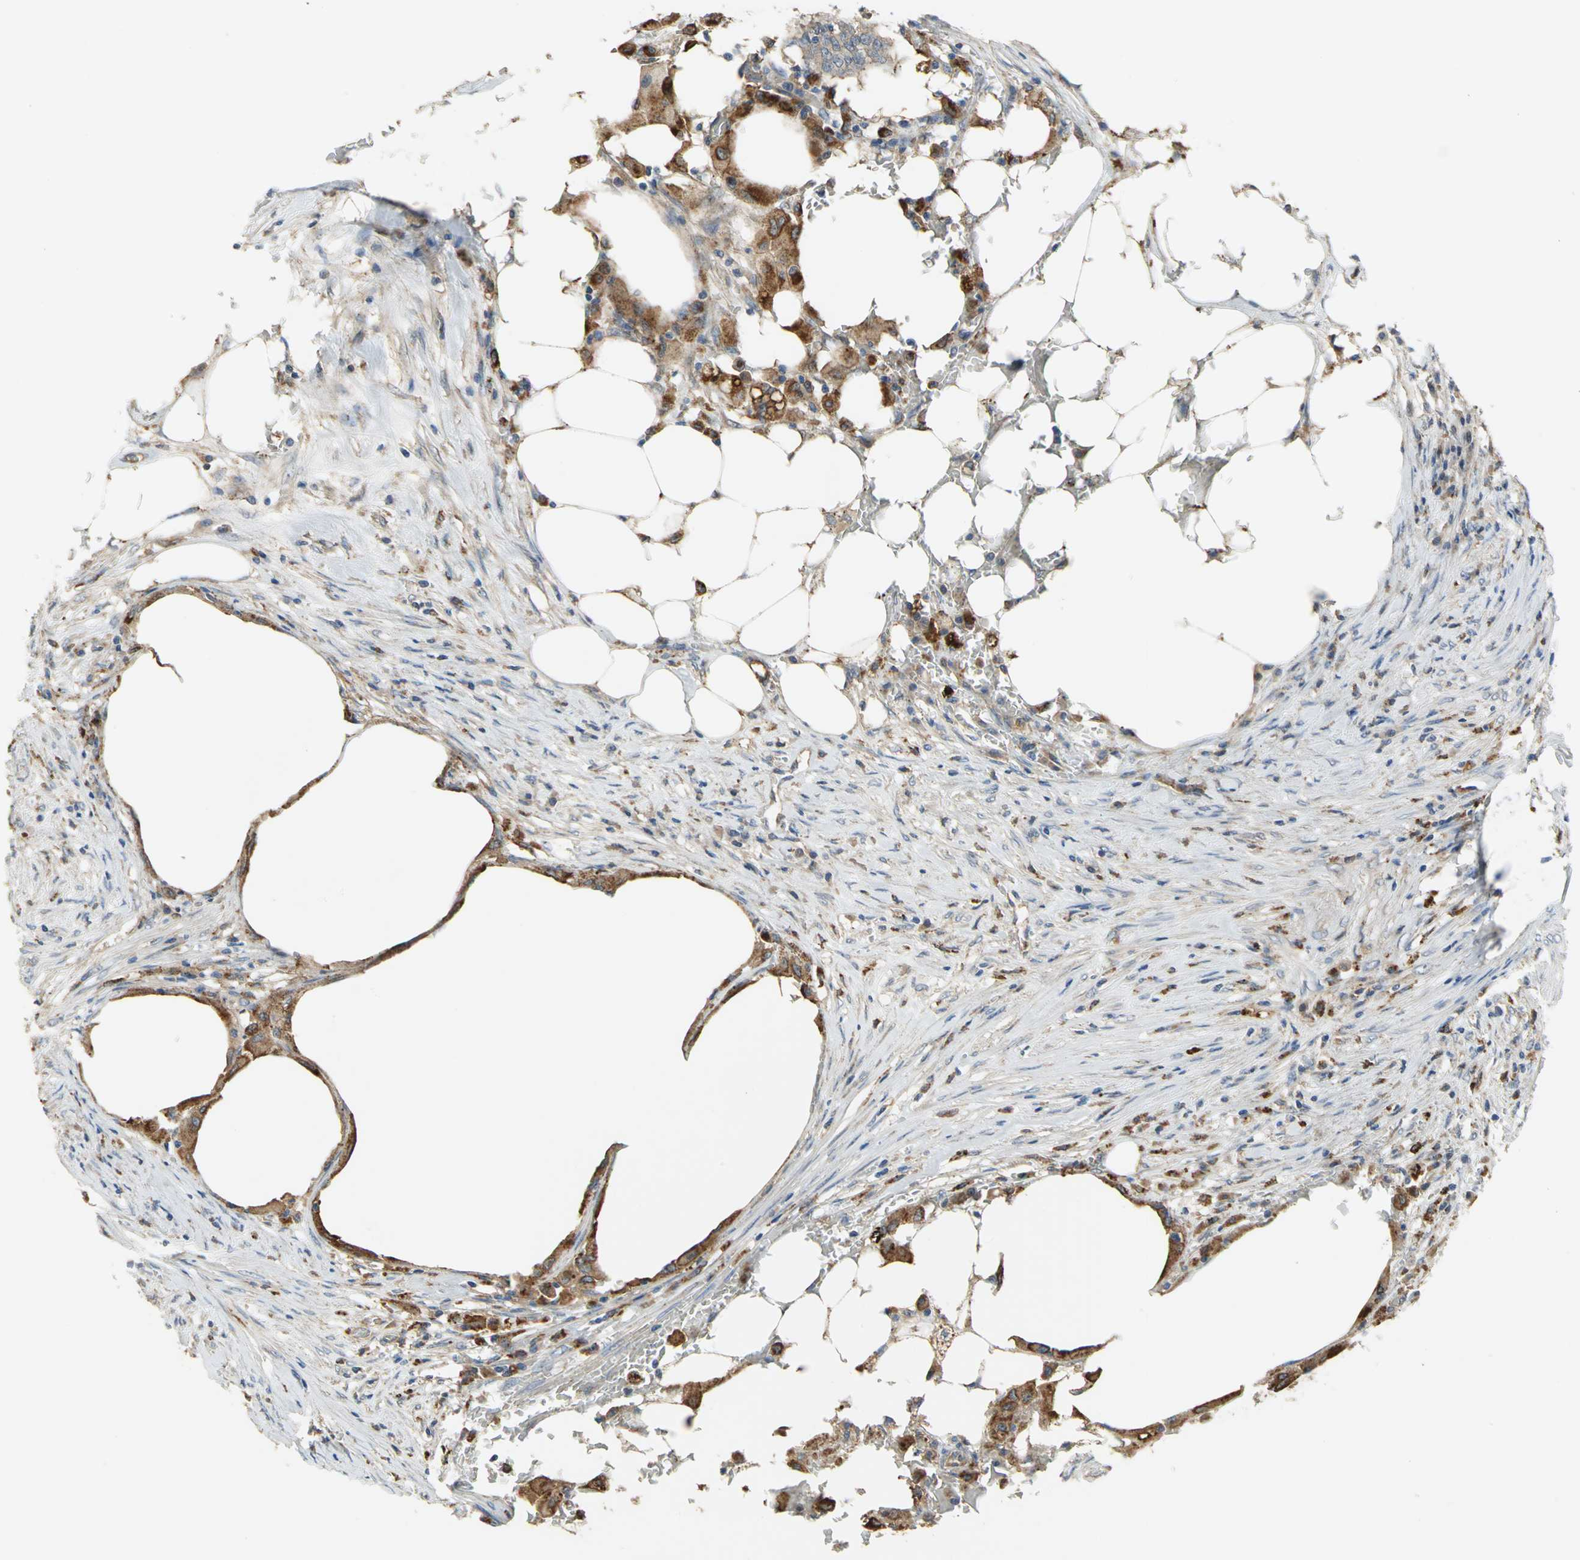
{"staining": {"intensity": "weak", "quantity": ">75%", "location": "cytoplasmic/membranous"}, "tissue": "colorectal cancer", "cell_type": "Tumor cells", "image_type": "cancer", "snomed": [{"axis": "morphology", "description": "Adenocarcinoma, NOS"}, {"axis": "topography", "description": "Colon"}], "caption": "A brown stain labels weak cytoplasmic/membranous positivity of a protein in human colorectal cancer (adenocarcinoma) tumor cells. The protein of interest is shown in brown color, while the nuclei are stained blue.", "gene": "DIAPH2", "patient": {"sex": "male", "age": 71}}